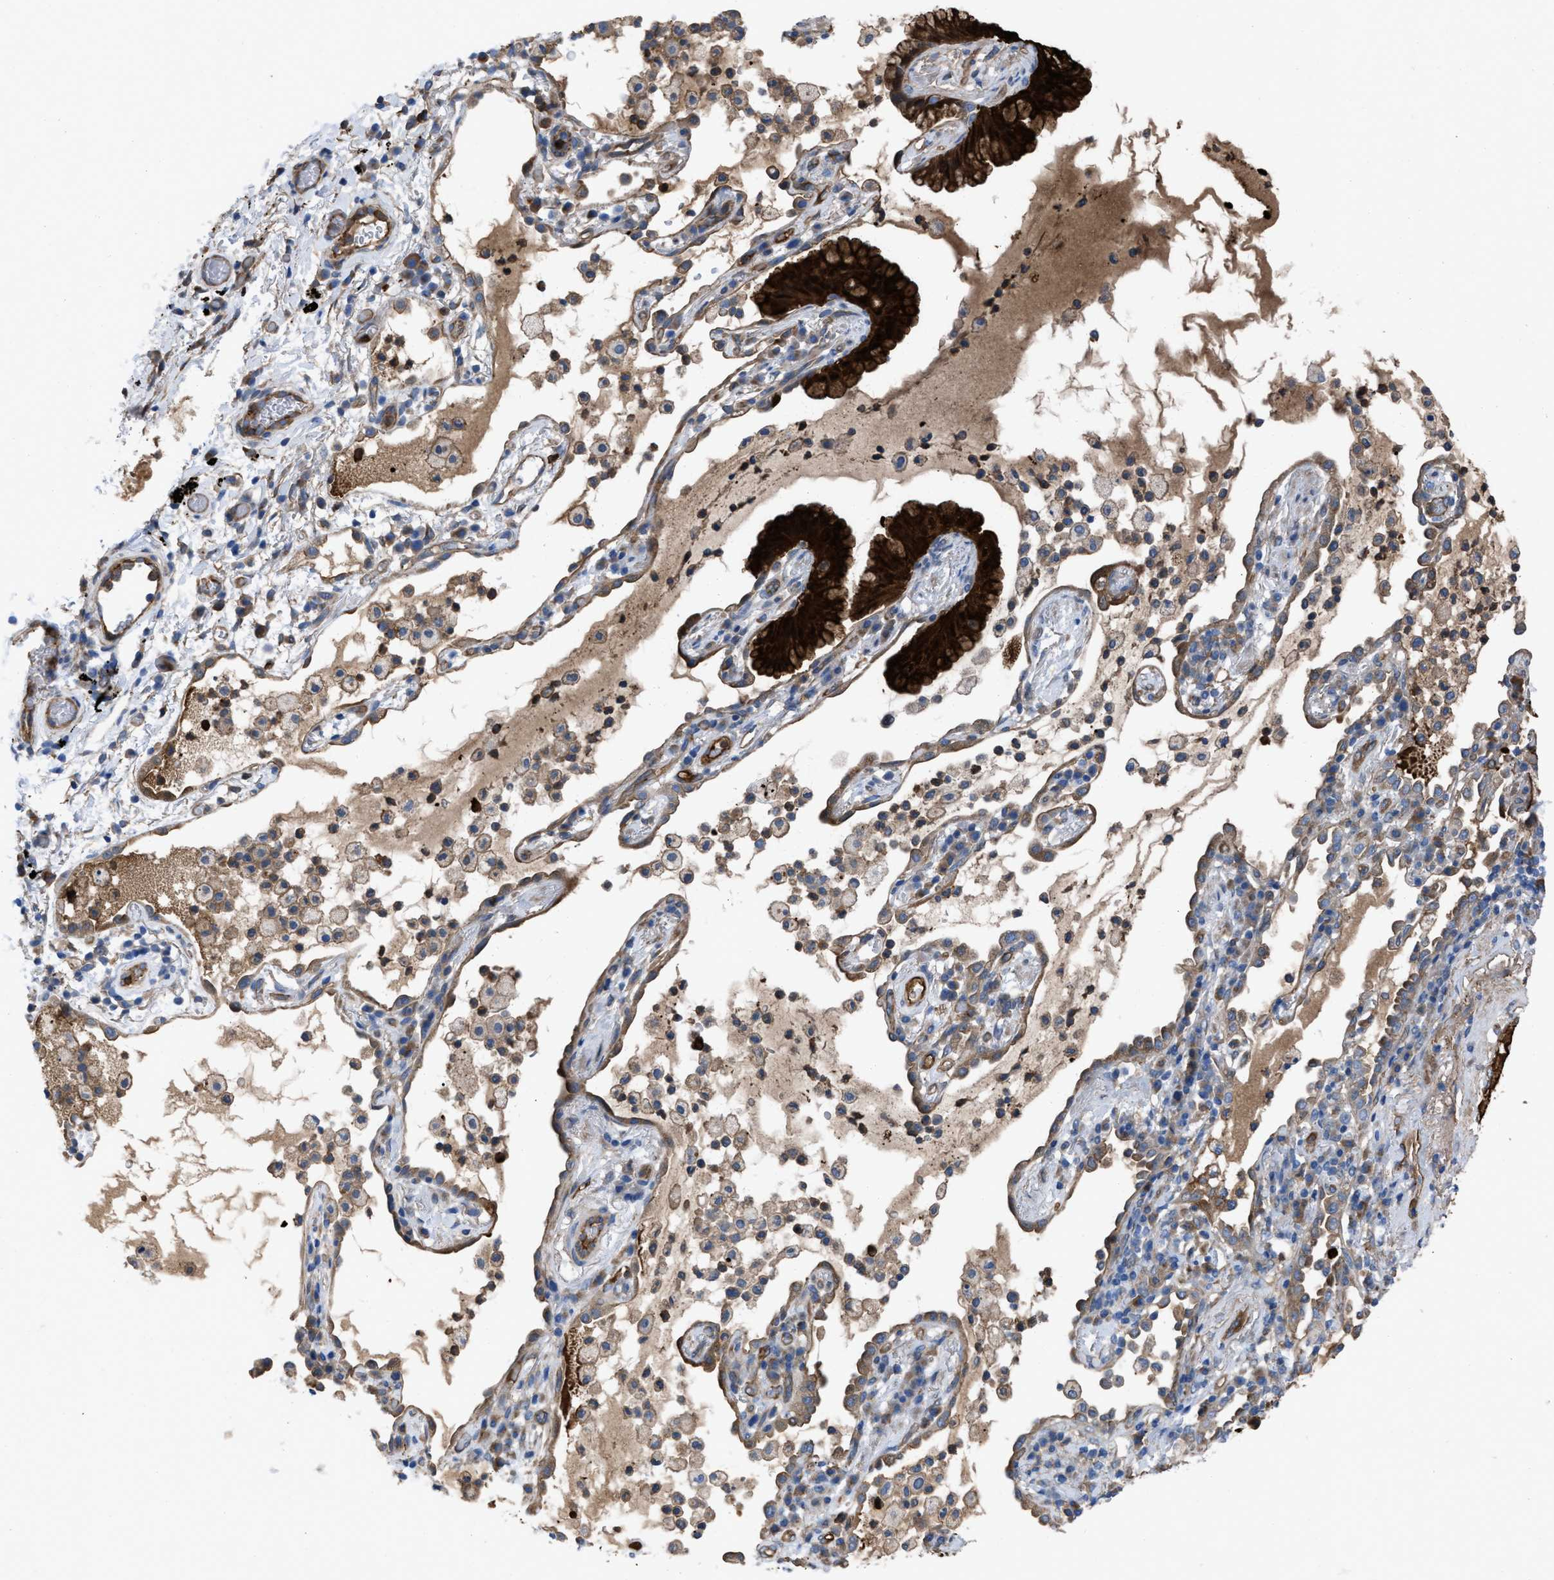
{"staining": {"intensity": "strong", "quantity": ">75%", "location": "cytoplasmic/membranous"}, "tissue": "lung cancer", "cell_type": "Tumor cells", "image_type": "cancer", "snomed": [{"axis": "morphology", "description": "Adenocarcinoma, NOS"}, {"axis": "topography", "description": "Lung"}], "caption": "DAB immunohistochemical staining of lung cancer (adenocarcinoma) exhibits strong cytoplasmic/membranous protein expression in about >75% of tumor cells.", "gene": "TRIOBP", "patient": {"sex": "female", "age": 70}}